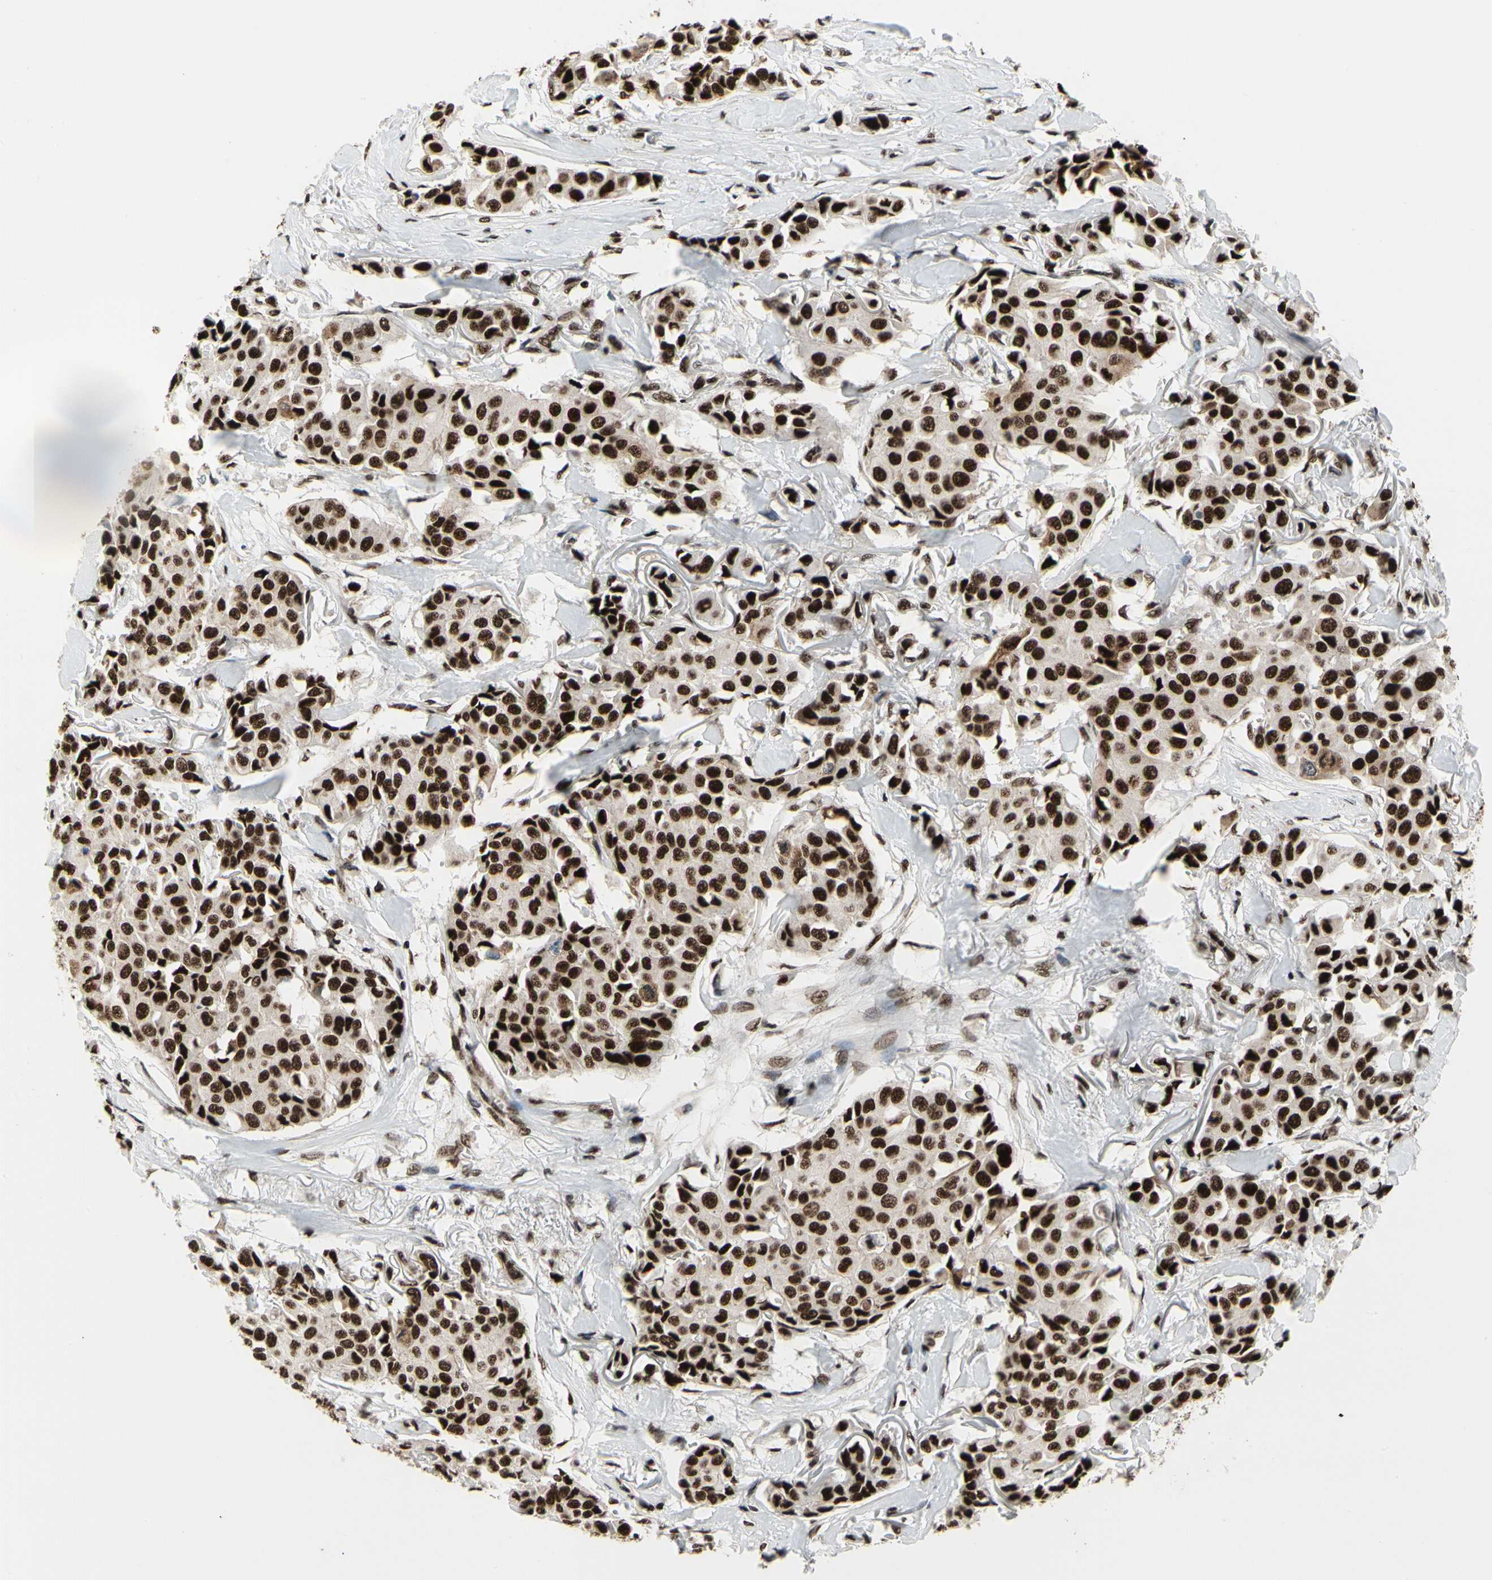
{"staining": {"intensity": "strong", "quantity": ">75%", "location": "nuclear"}, "tissue": "breast cancer", "cell_type": "Tumor cells", "image_type": "cancer", "snomed": [{"axis": "morphology", "description": "Duct carcinoma"}, {"axis": "topography", "description": "Breast"}], "caption": "A high amount of strong nuclear staining is appreciated in approximately >75% of tumor cells in intraductal carcinoma (breast) tissue.", "gene": "SRSF11", "patient": {"sex": "female", "age": 80}}